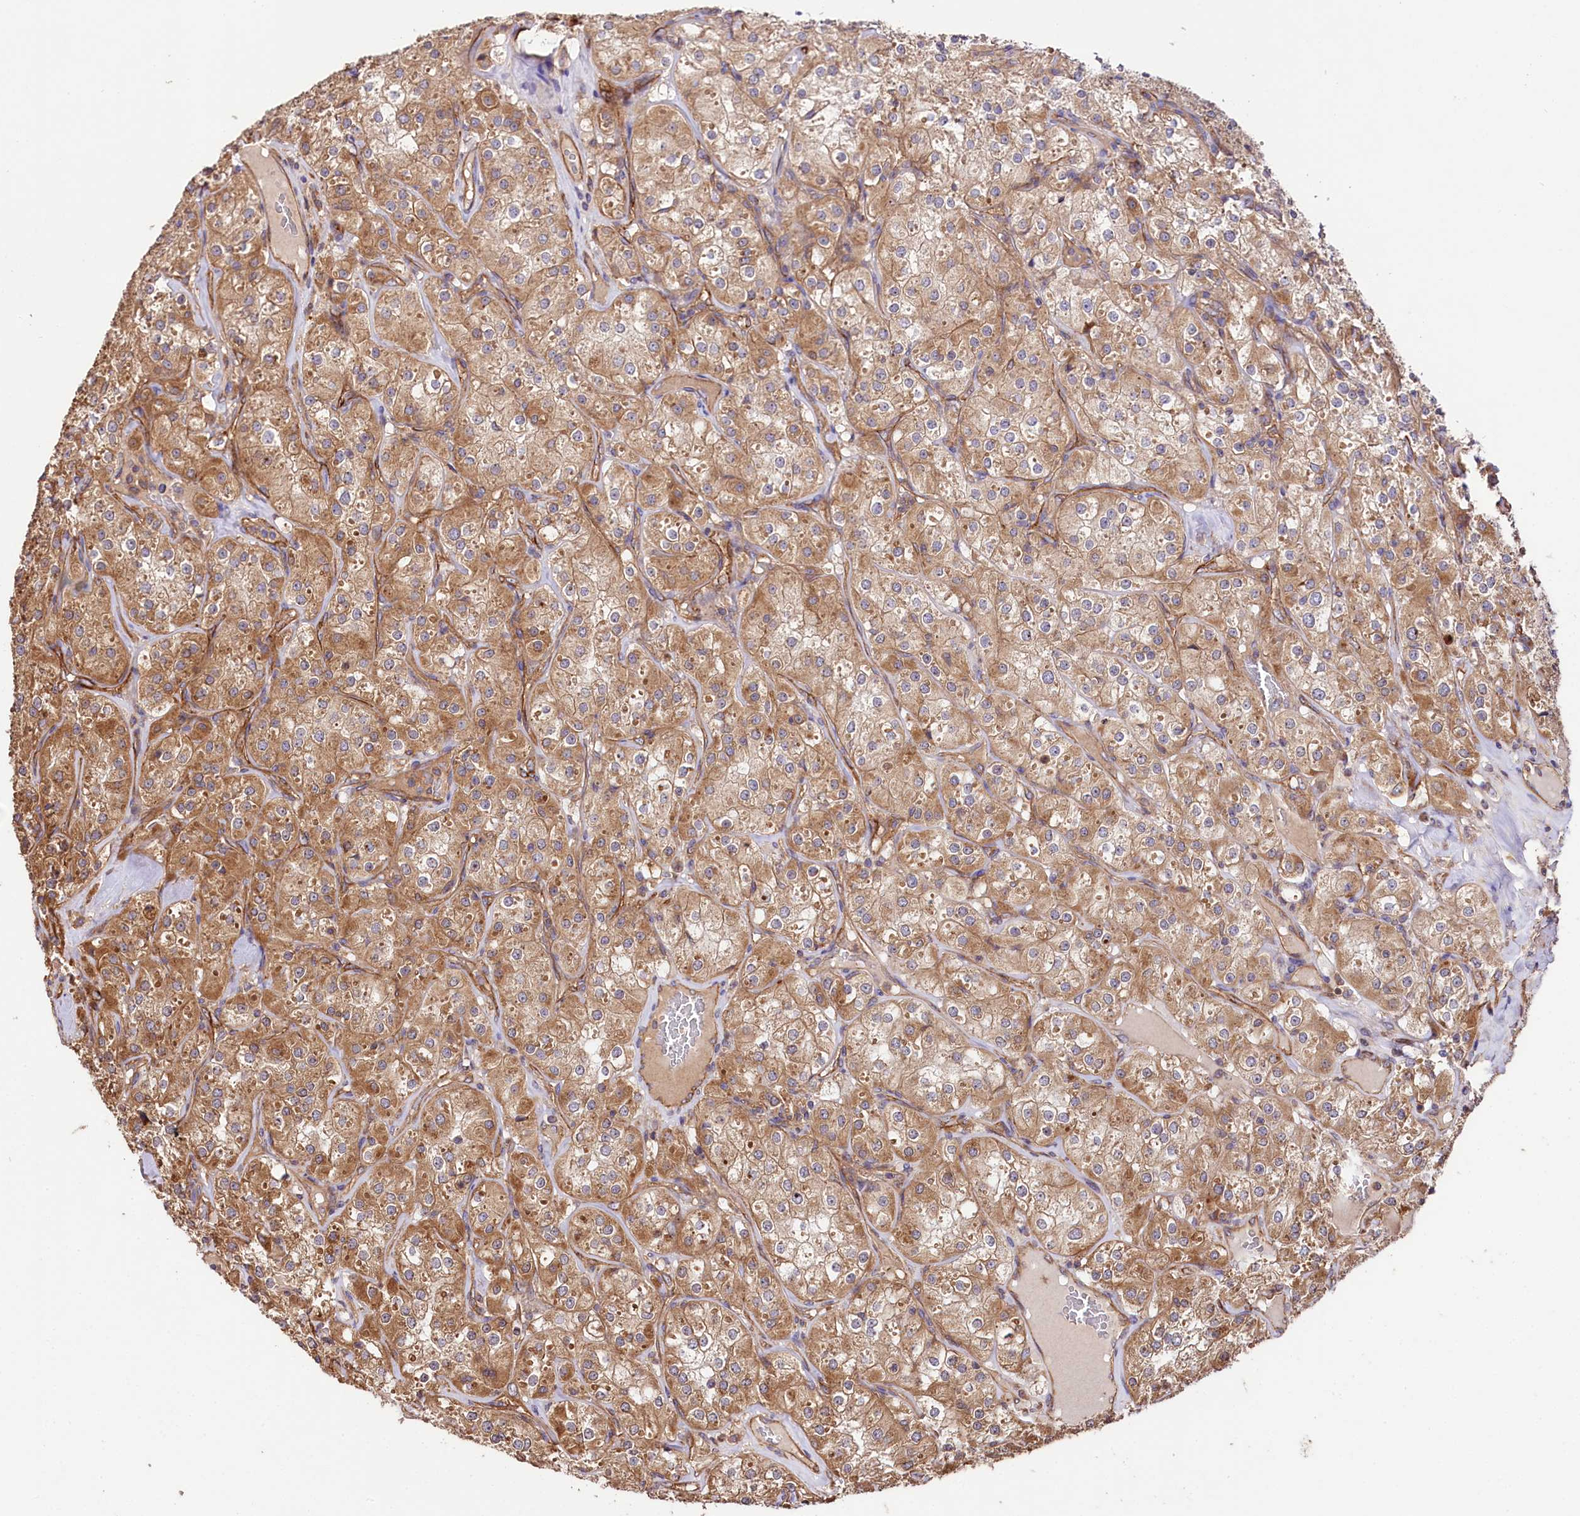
{"staining": {"intensity": "moderate", "quantity": ">75%", "location": "cytoplasmic/membranous"}, "tissue": "renal cancer", "cell_type": "Tumor cells", "image_type": "cancer", "snomed": [{"axis": "morphology", "description": "Adenocarcinoma, NOS"}, {"axis": "topography", "description": "Kidney"}], "caption": "Human renal cancer (adenocarcinoma) stained with a brown dye demonstrates moderate cytoplasmic/membranous positive staining in approximately >75% of tumor cells.", "gene": "CEP295", "patient": {"sex": "male", "age": 77}}